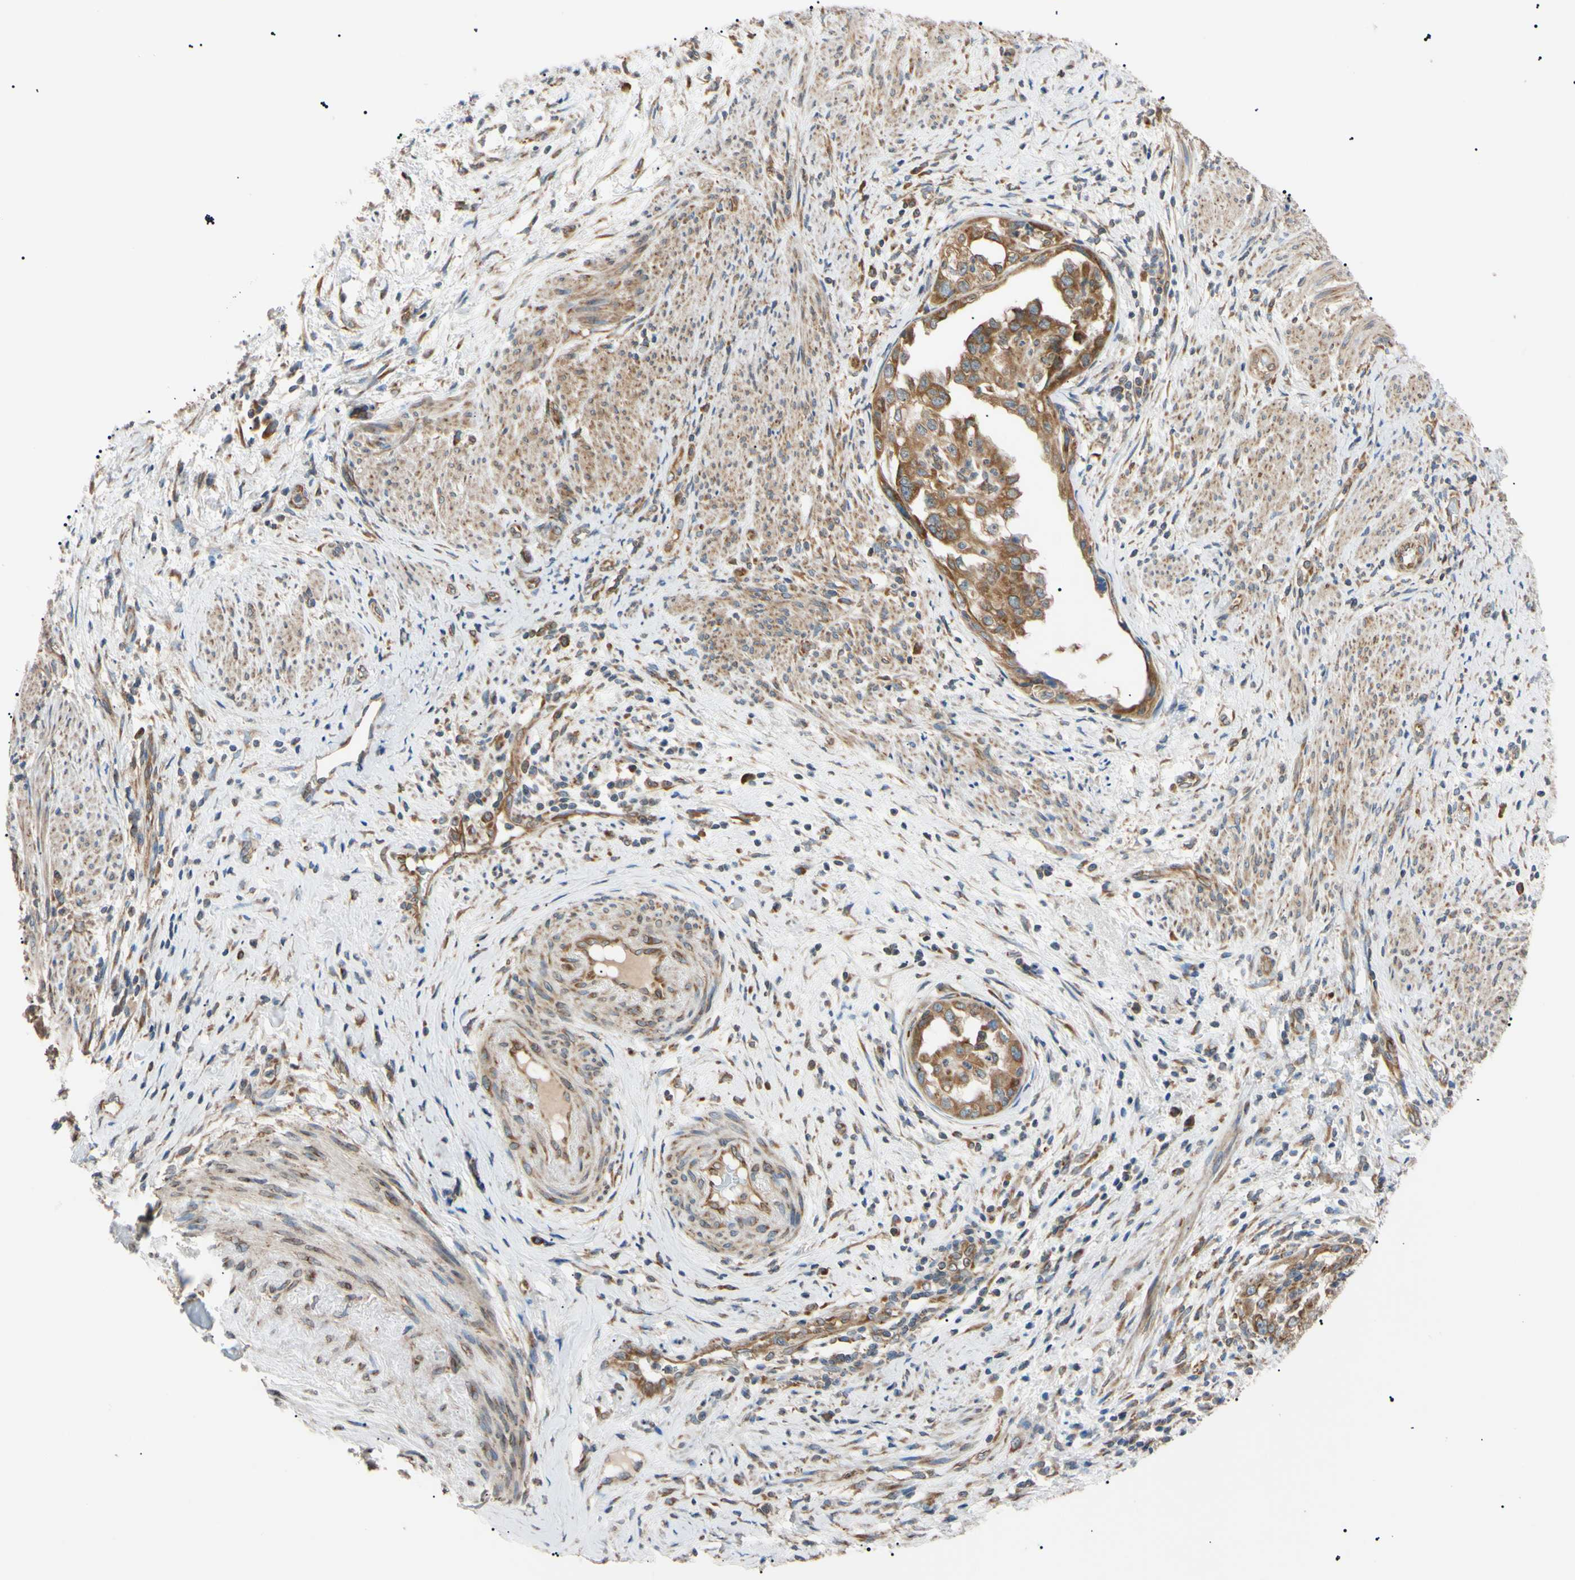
{"staining": {"intensity": "moderate", "quantity": ">75%", "location": "cytoplasmic/membranous"}, "tissue": "endometrial cancer", "cell_type": "Tumor cells", "image_type": "cancer", "snomed": [{"axis": "morphology", "description": "Adenocarcinoma, NOS"}, {"axis": "topography", "description": "Endometrium"}], "caption": "An IHC image of tumor tissue is shown. Protein staining in brown labels moderate cytoplasmic/membranous positivity in endometrial cancer within tumor cells. The staining is performed using DAB brown chromogen to label protein expression. The nuclei are counter-stained blue using hematoxylin.", "gene": "VAPA", "patient": {"sex": "female", "age": 85}}